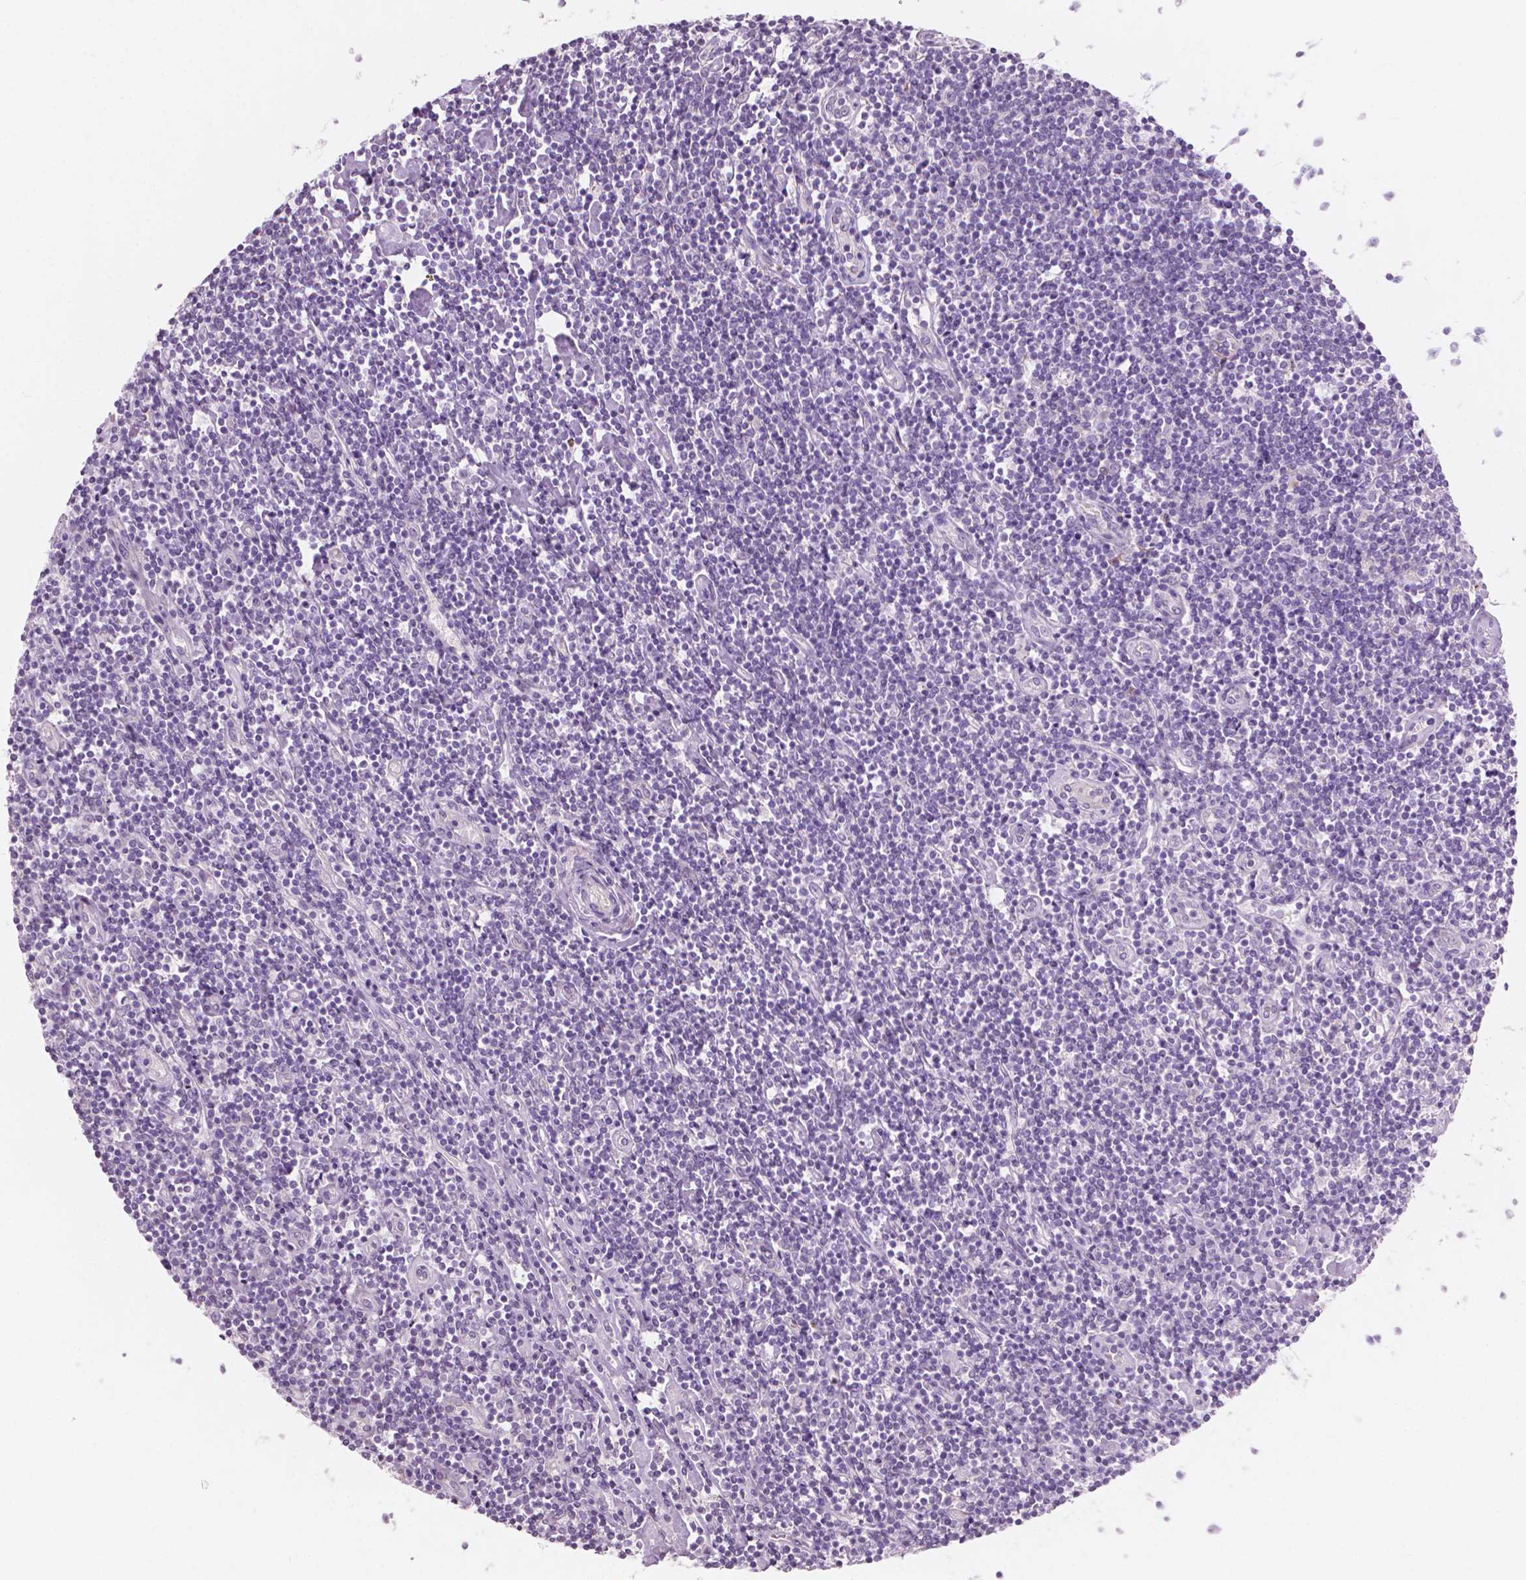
{"staining": {"intensity": "negative", "quantity": "none", "location": "none"}, "tissue": "lymphoma", "cell_type": "Tumor cells", "image_type": "cancer", "snomed": [{"axis": "morphology", "description": "Hodgkin's disease, NOS"}, {"axis": "topography", "description": "Lymph node"}], "caption": "A high-resolution micrograph shows immunohistochemistry staining of lymphoma, which reveals no significant expression in tumor cells.", "gene": "AWAT1", "patient": {"sex": "male", "age": 40}}